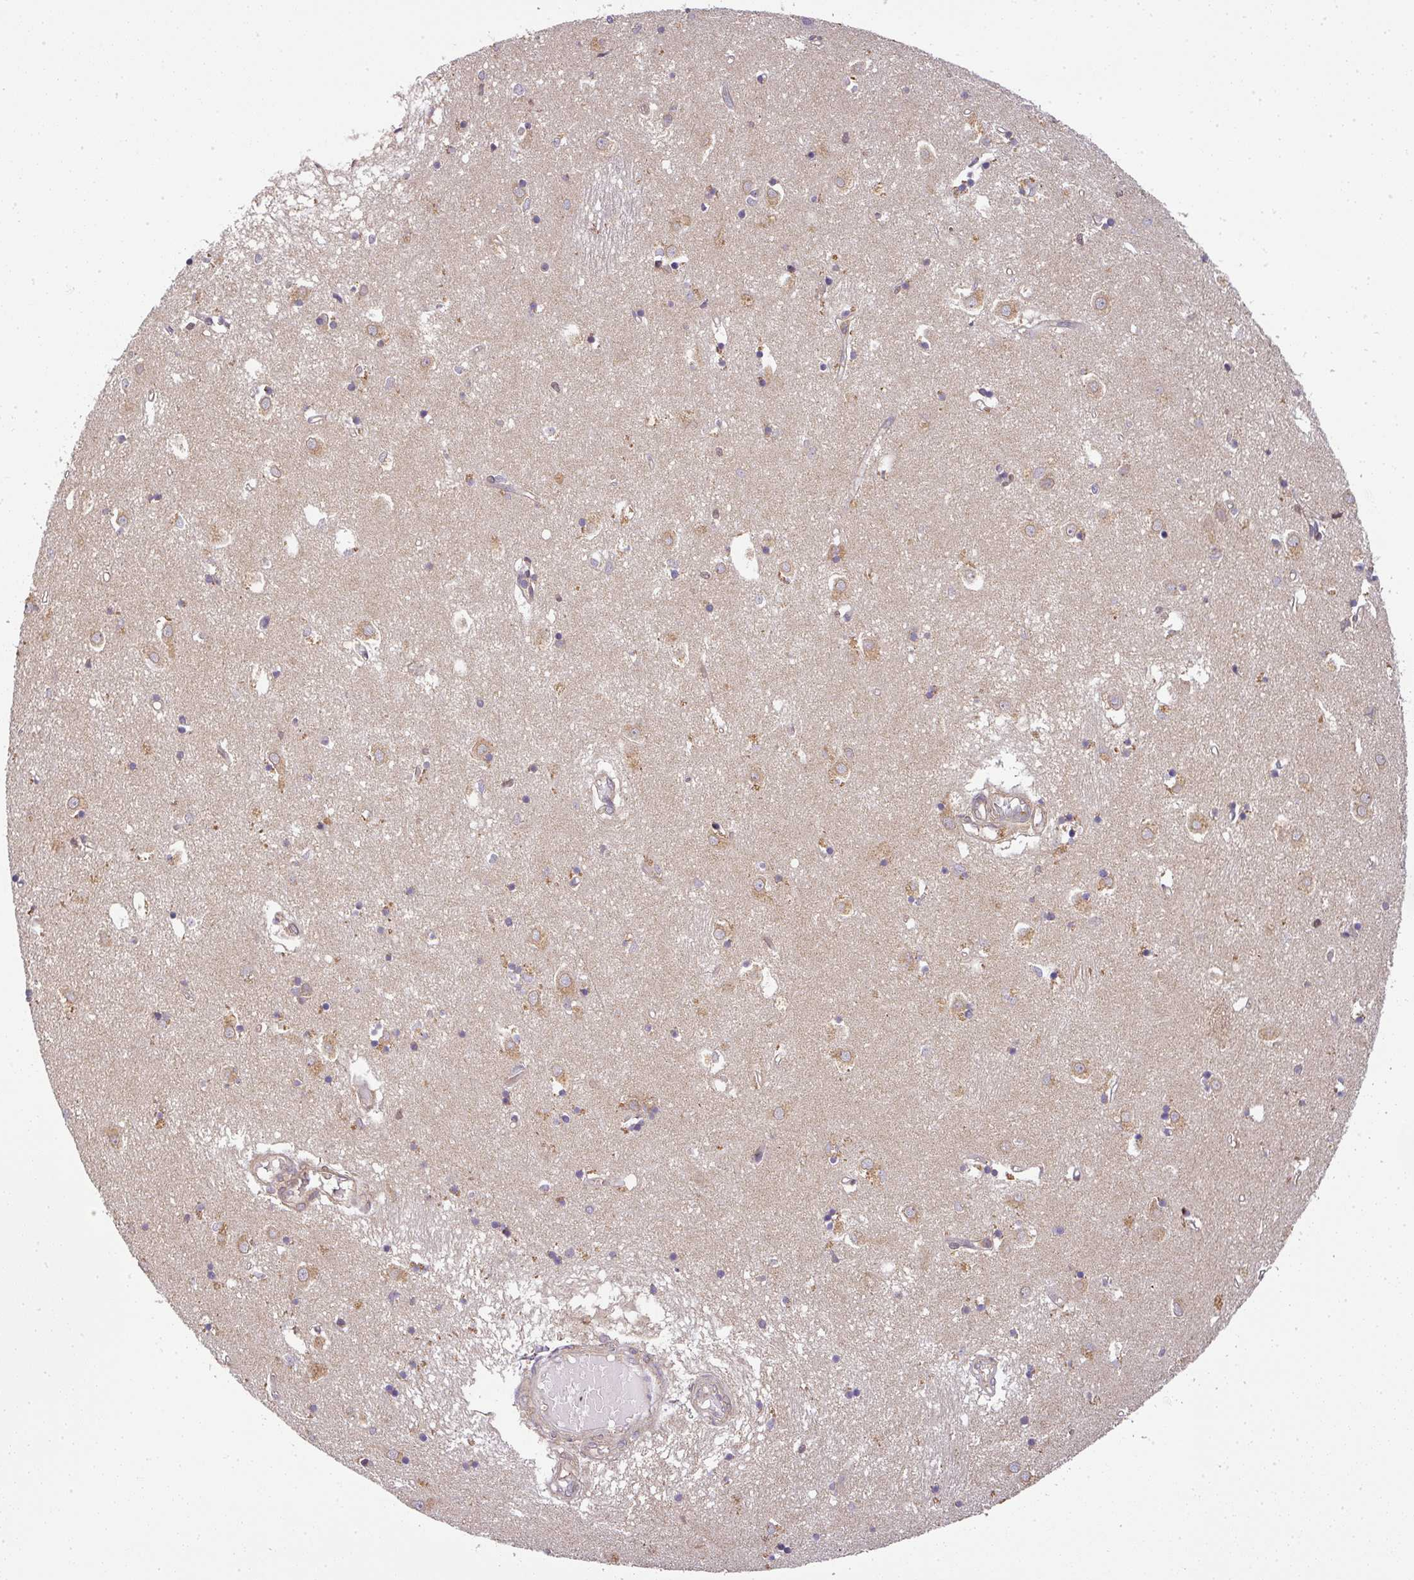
{"staining": {"intensity": "moderate", "quantity": "25%-75%", "location": "cytoplasmic/membranous"}, "tissue": "caudate", "cell_type": "Glial cells", "image_type": "normal", "snomed": [{"axis": "morphology", "description": "Normal tissue, NOS"}, {"axis": "topography", "description": "Lateral ventricle wall"}], "caption": "Benign caudate reveals moderate cytoplasmic/membranous positivity in approximately 25%-75% of glial cells.", "gene": "MALSU1", "patient": {"sex": "male", "age": 70}}